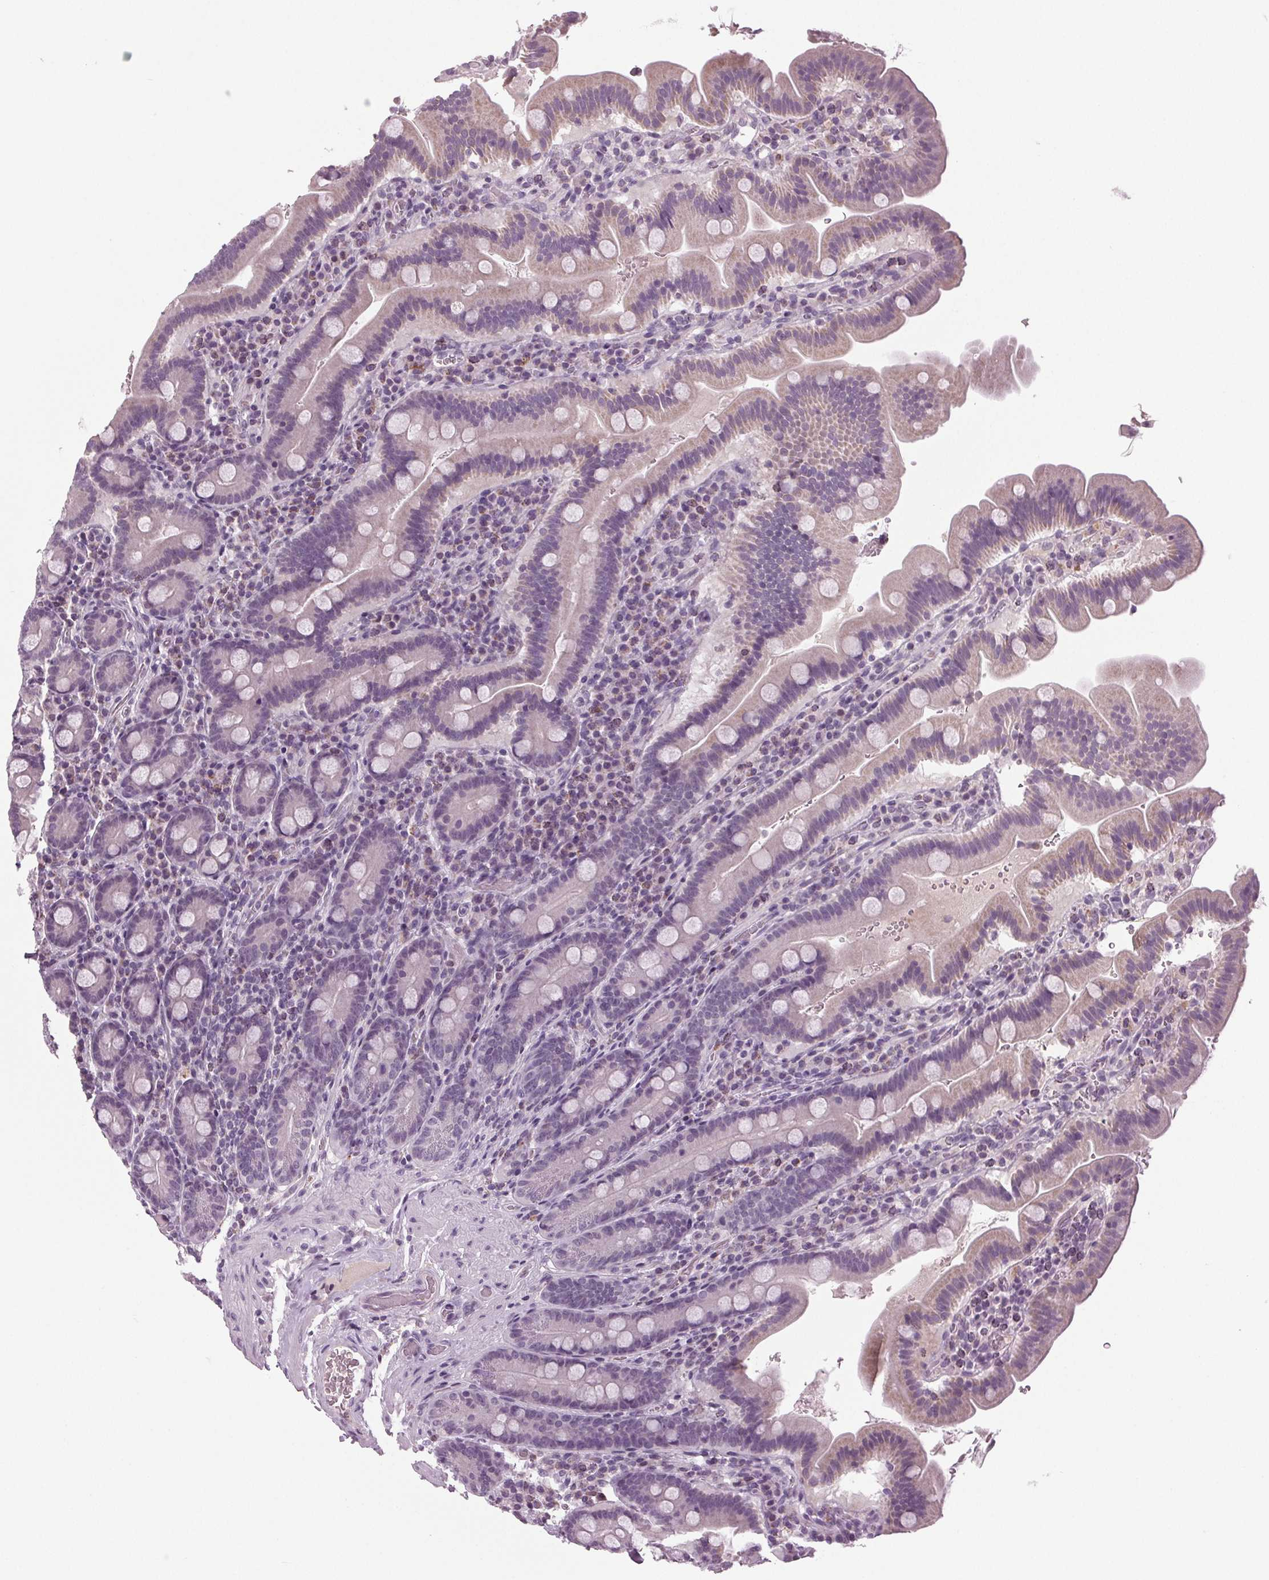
{"staining": {"intensity": "negative", "quantity": "none", "location": "none"}, "tissue": "small intestine", "cell_type": "Glandular cells", "image_type": "normal", "snomed": [{"axis": "morphology", "description": "Normal tissue, NOS"}, {"axis": "topography", "description": "Small intestine"}], "caption": "High power microscopy histopathology image of an immunohistochemistry (IHC) image of normal small intestine, revealing no significant positivity in glandular cells.", "gene": "DNAH12", "patient": {"sex": "male", "age": 26}}